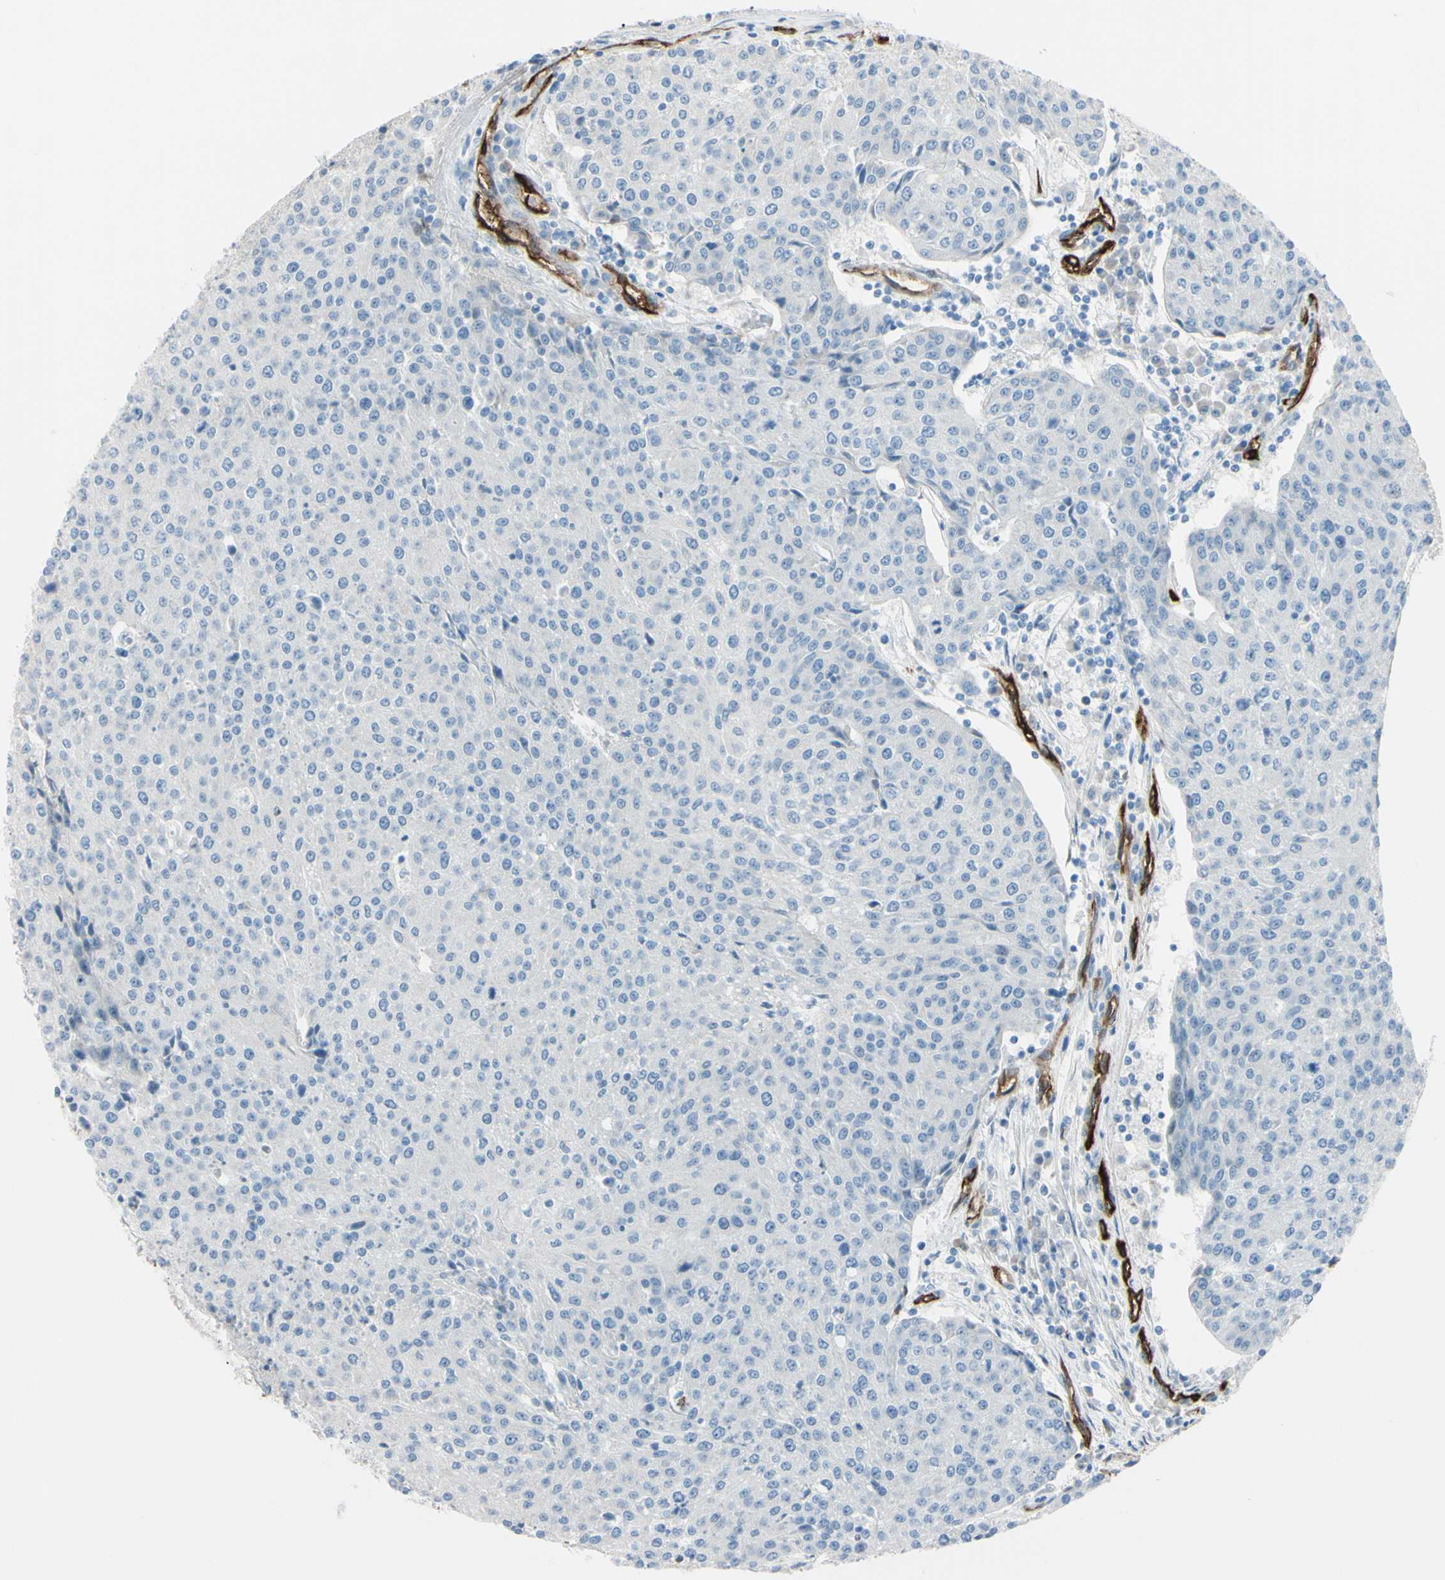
{"staining": {"intensity": "negative", "quantity": "none", "location": "none"}, "tissue": "urothelial cancer", "cell_type": "Tumor cells", "image_type": "cancer", "snomed": [{"axis": "morphology", "description": "Urothelial carcinoma, High grade"}, {"axis": "topography", "description": "Urinary bladder"}], "caption": "This image is of urothelial cancer stained with immunohistochemistry to label a protein in brown with the nuclei are counter-stained blue. There is no positivity in tumor cells.", "gene": "FOLH1", "patient": {"sex": "female", "age": 85}}